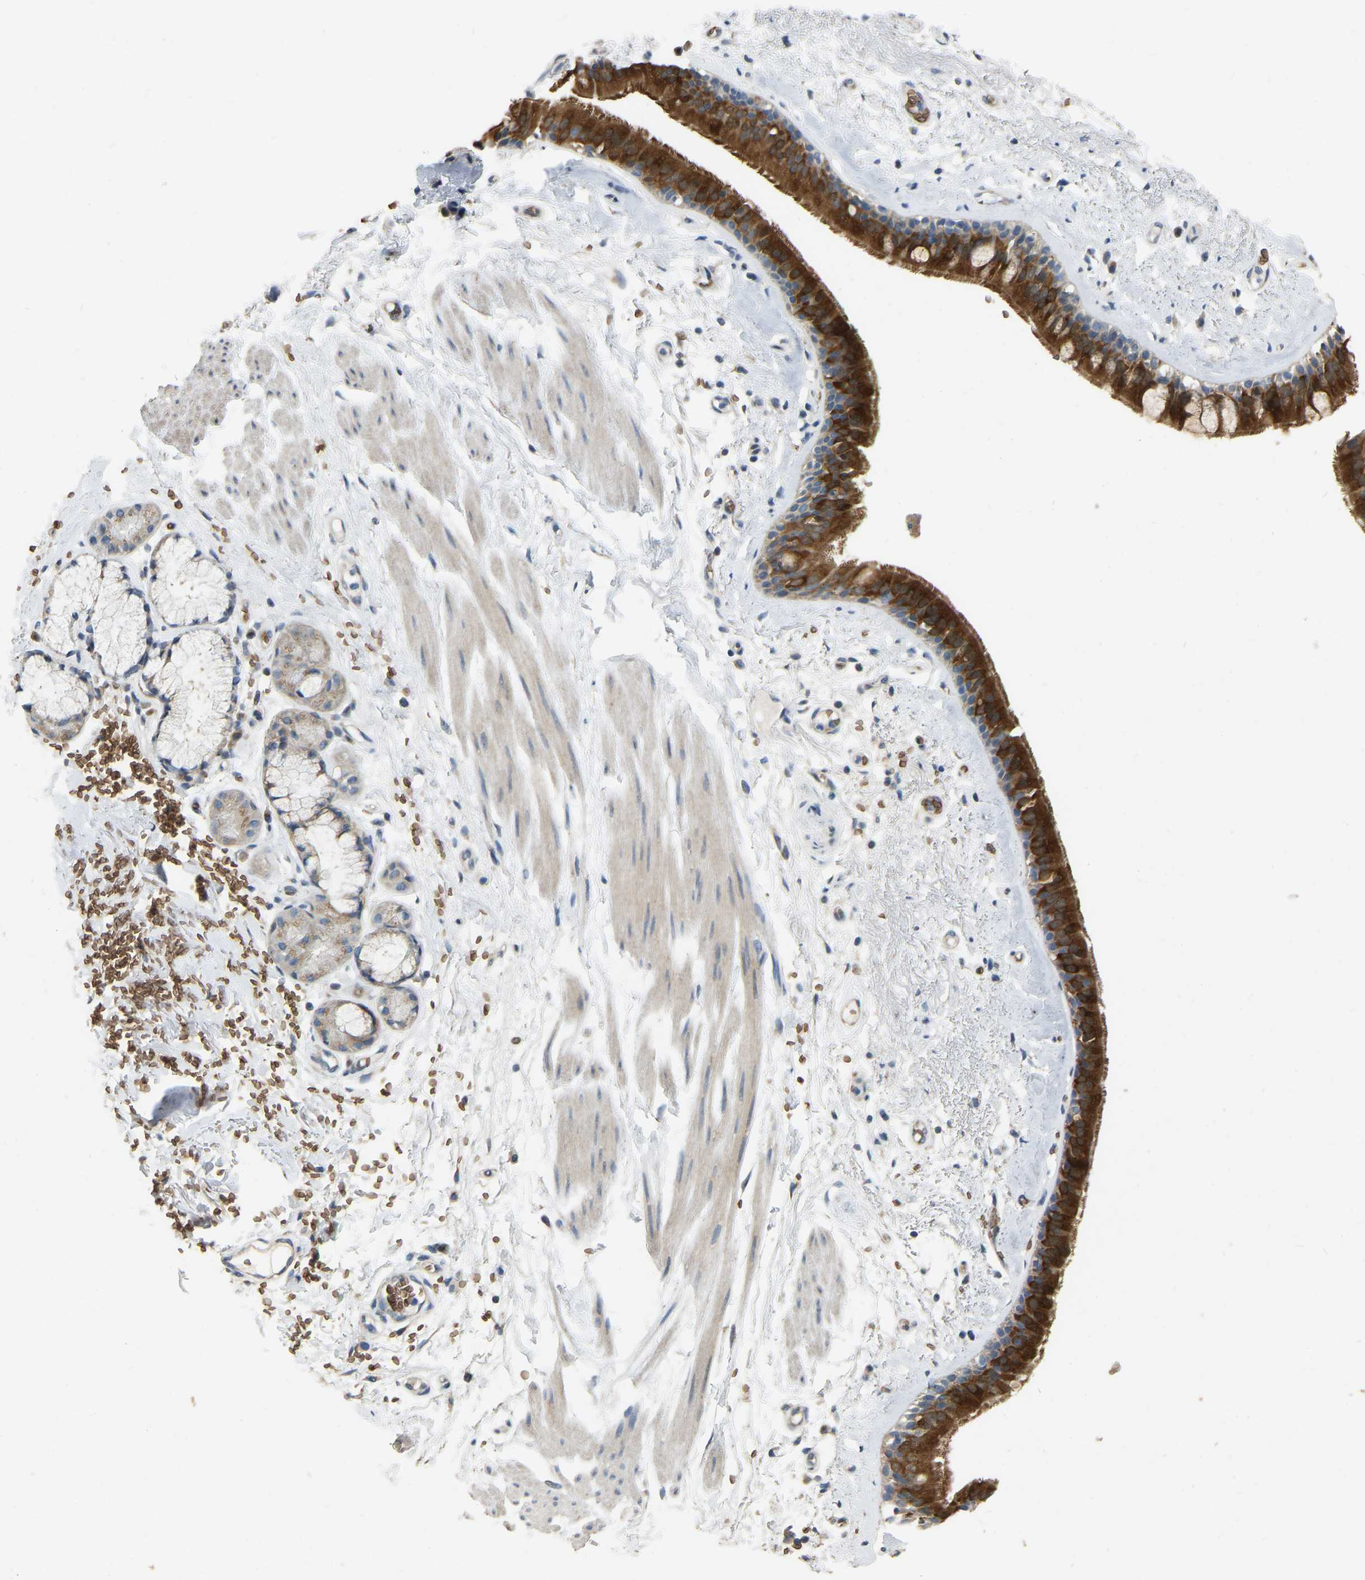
{"staining": {"intensity": "strong", "quantity": ">75%", "location": "cytoplasmic/membranous"}, "tissue": "bronchus", "cell_type": "Respiratory epithelial cells", "image_type": "normal", "snomed": [{"axis": "morphology", "description": "Normal tissue, NOS"}, {"axis": "topography", "description": "Cartilage tissue"}], "caption": "Immunohistochemical staining of unremarkable bronchus reveals strong cytoplasmic/membranous protein staining in about >75% of respiratory epithelial cells. Nuclei are stained in blue.", "gene": "CFAP298", "patient": {"sex": "female", "age": 63}}